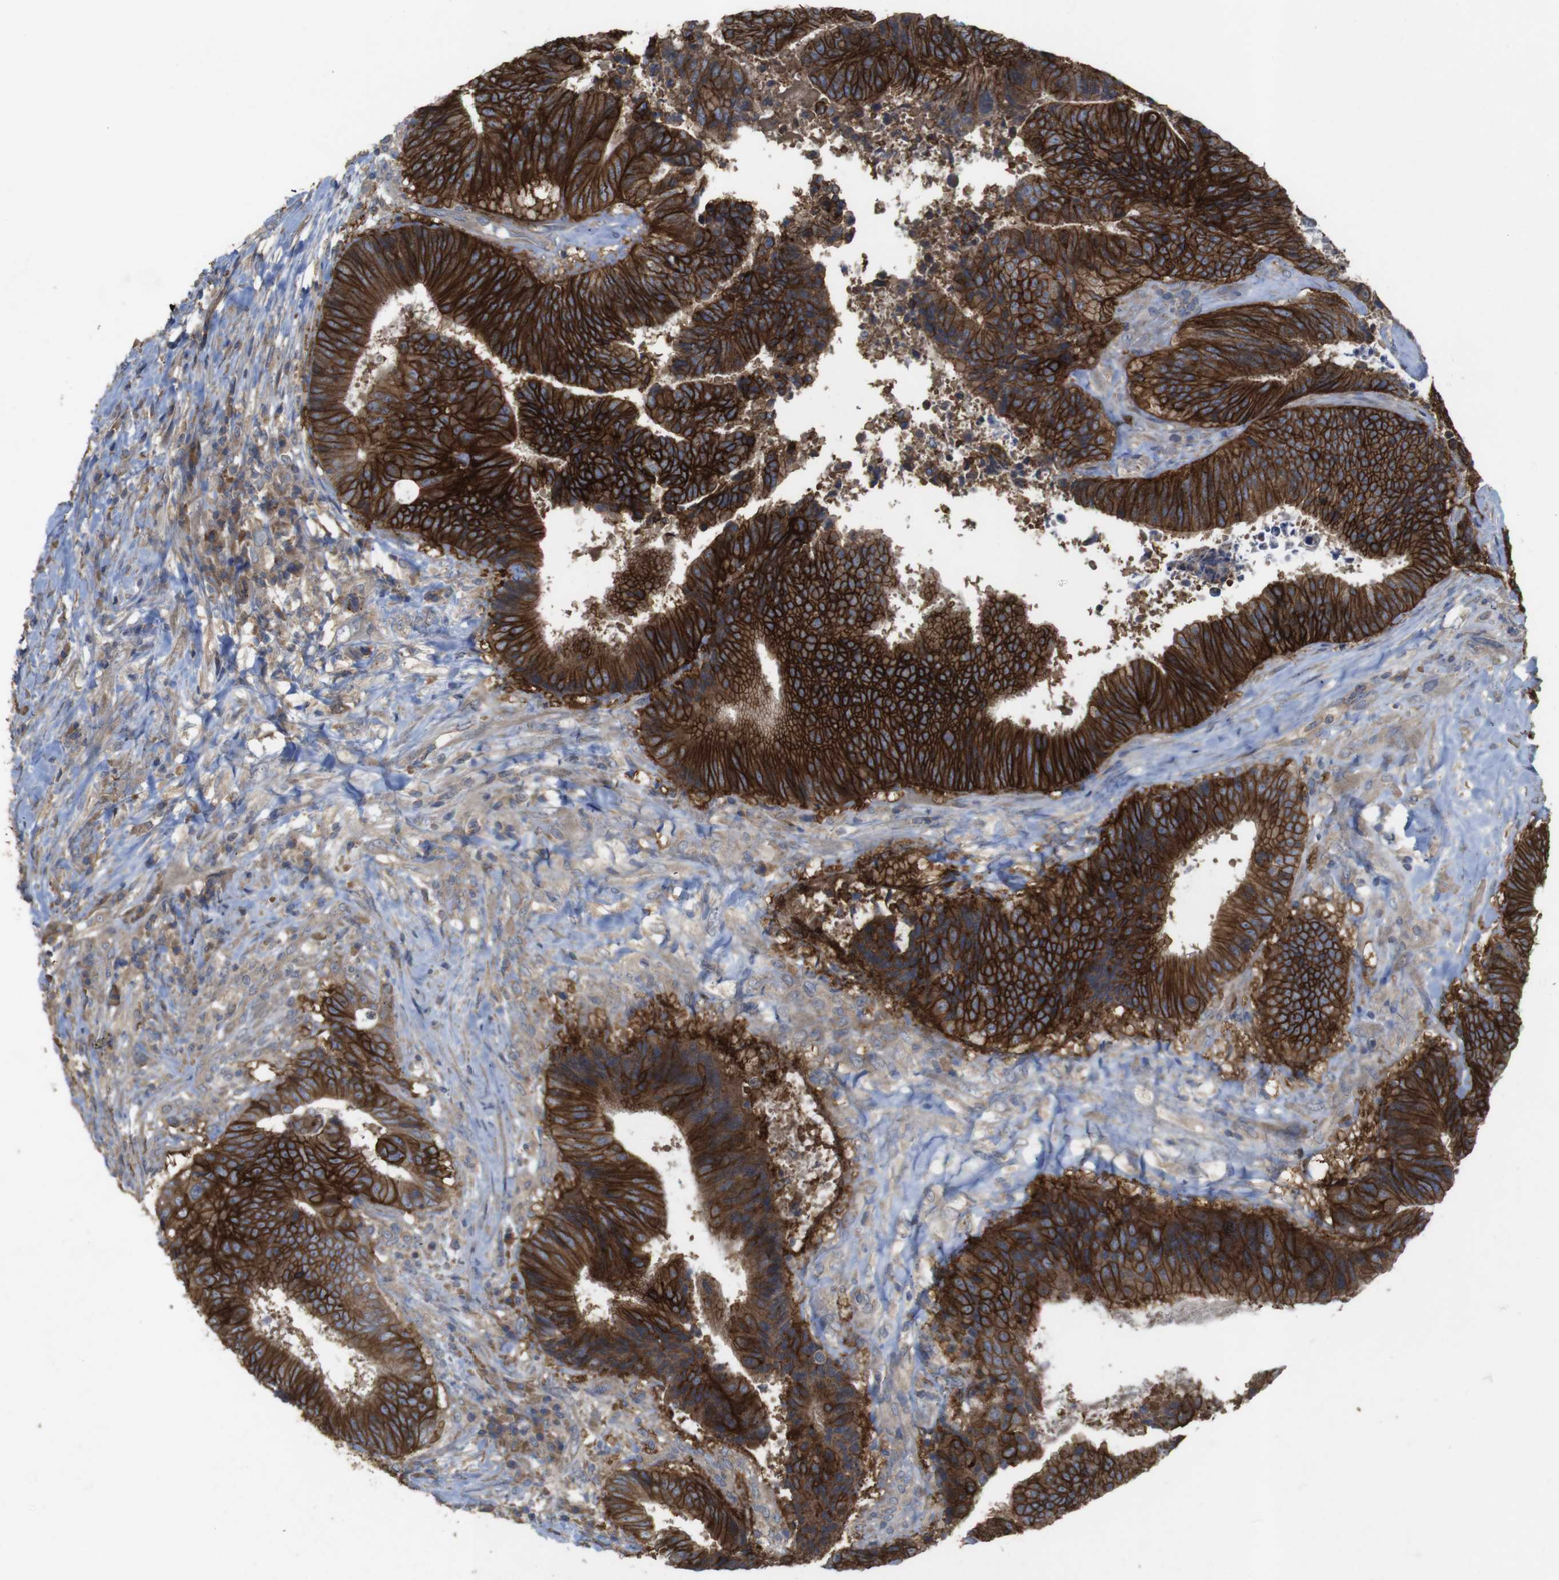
{"staining": {"intensity": "strong", "quantity": ">75%", "location": "cytoplasmic/membranous"}, "tissue": "colorectal cancer", "cell_type": "Tumor cells", "image_type": "cancer", "snomed": [{"axis": "morphology", "description": "Adenocarcinoma, NOS"}, {"axis": "topography", "description": "Rectum"}], "caption": "This is a histology image of immunohistochemistry staining of colorectal cancer, which shows strong staining in the cytoplasmic/membranous of tumor cells.", "gene": "KCNS3", "patient": {"sex": "male", "age": 72}}